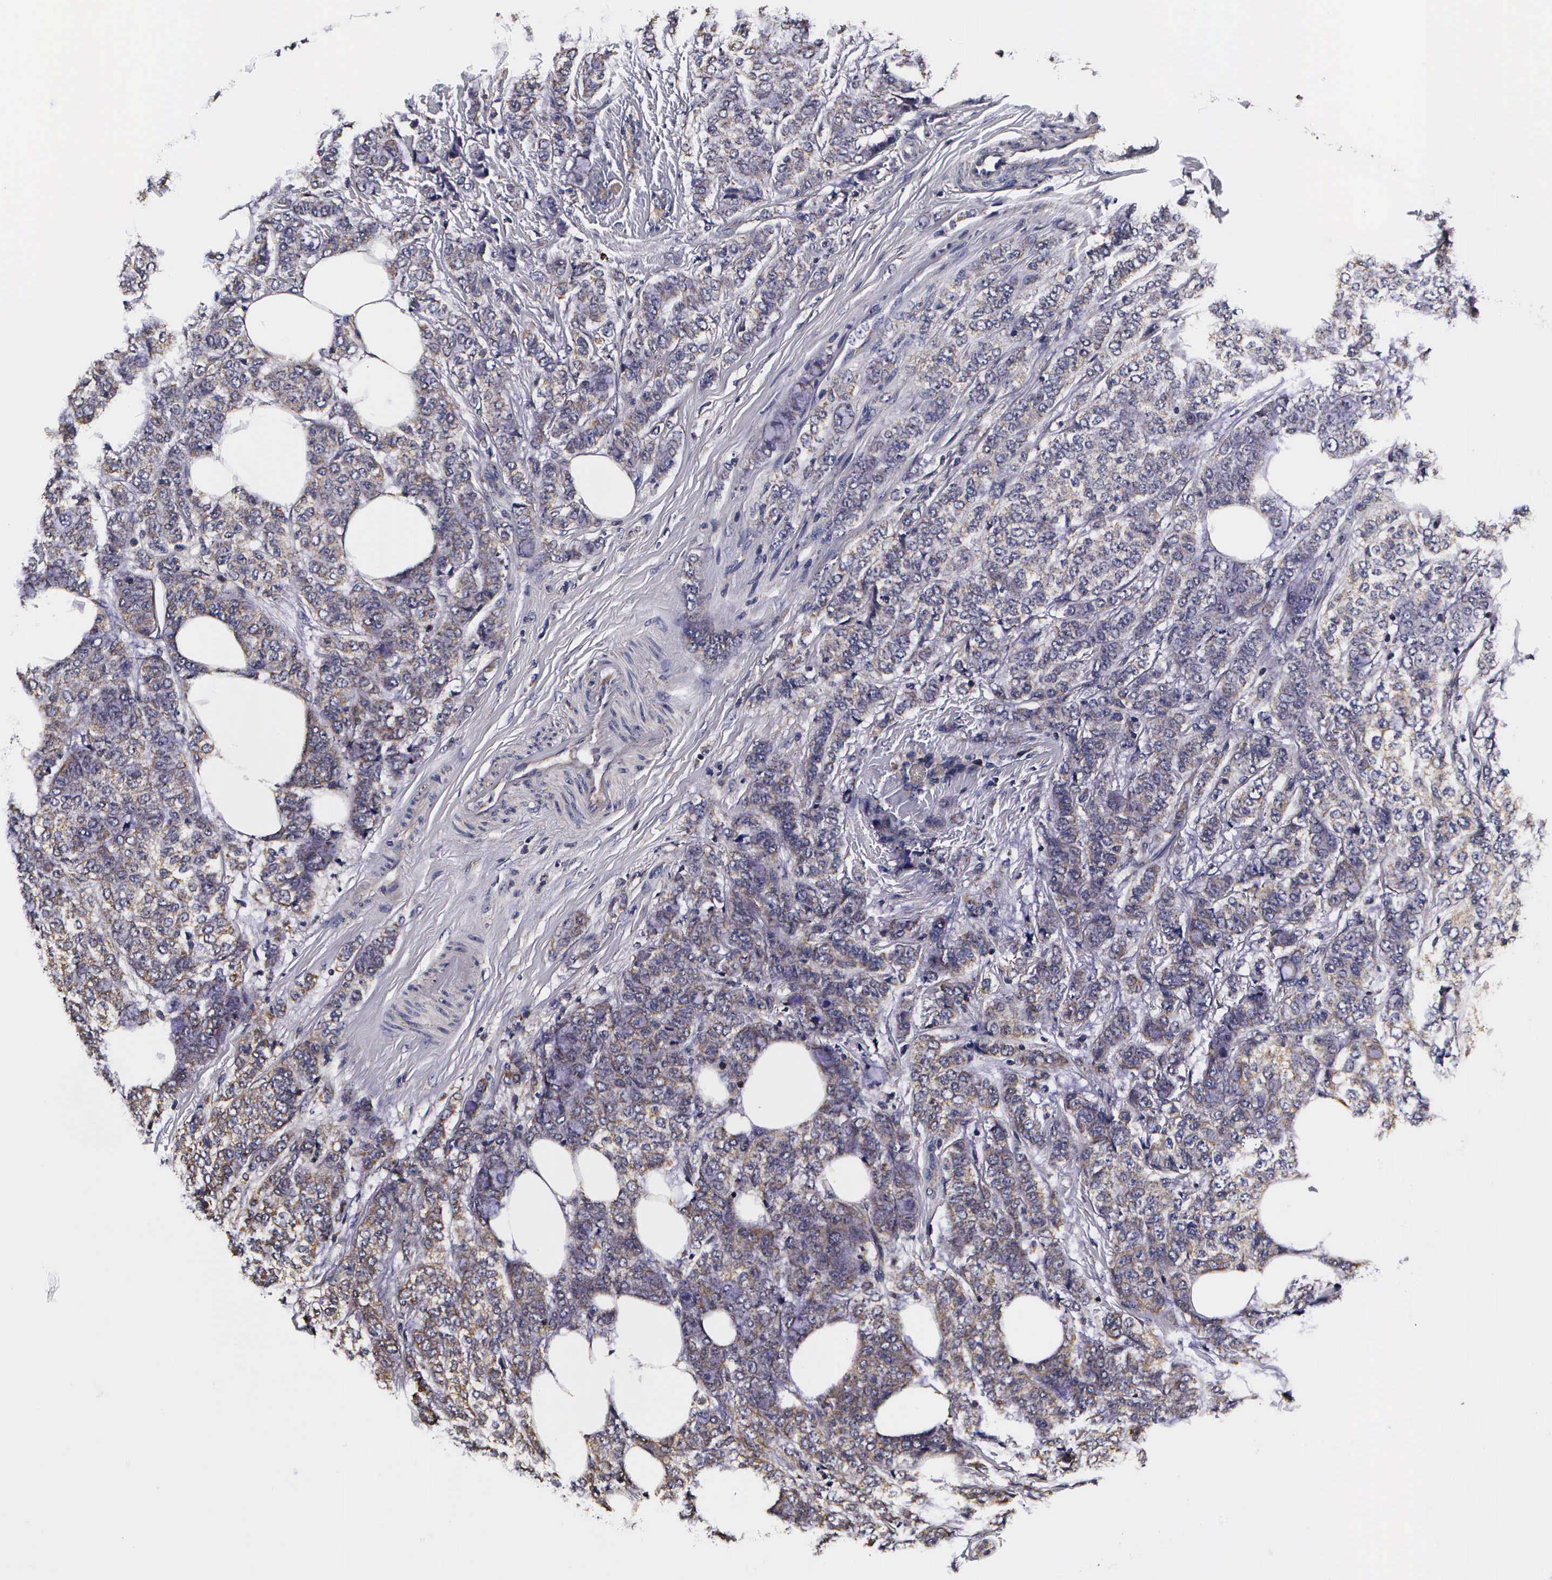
{"staining": {"intensity": "weak", "quantity": "<25%", "location": "cytoplasmic/membranous"}, "tissue": "breast cancer", "cell_type": "Tumor cells", "image_type": "cancer", "snomed": [{"axis": "morphology", "description": "Lobular carcinoma"}, {"axis": "topography", "description": "Breast"}], "caption": "There is no significant expression in tumor cells of breast cancer (lobular carcinoma).", "gene": "PSMA3", "patient": {"sex": "female", "age": 60}}